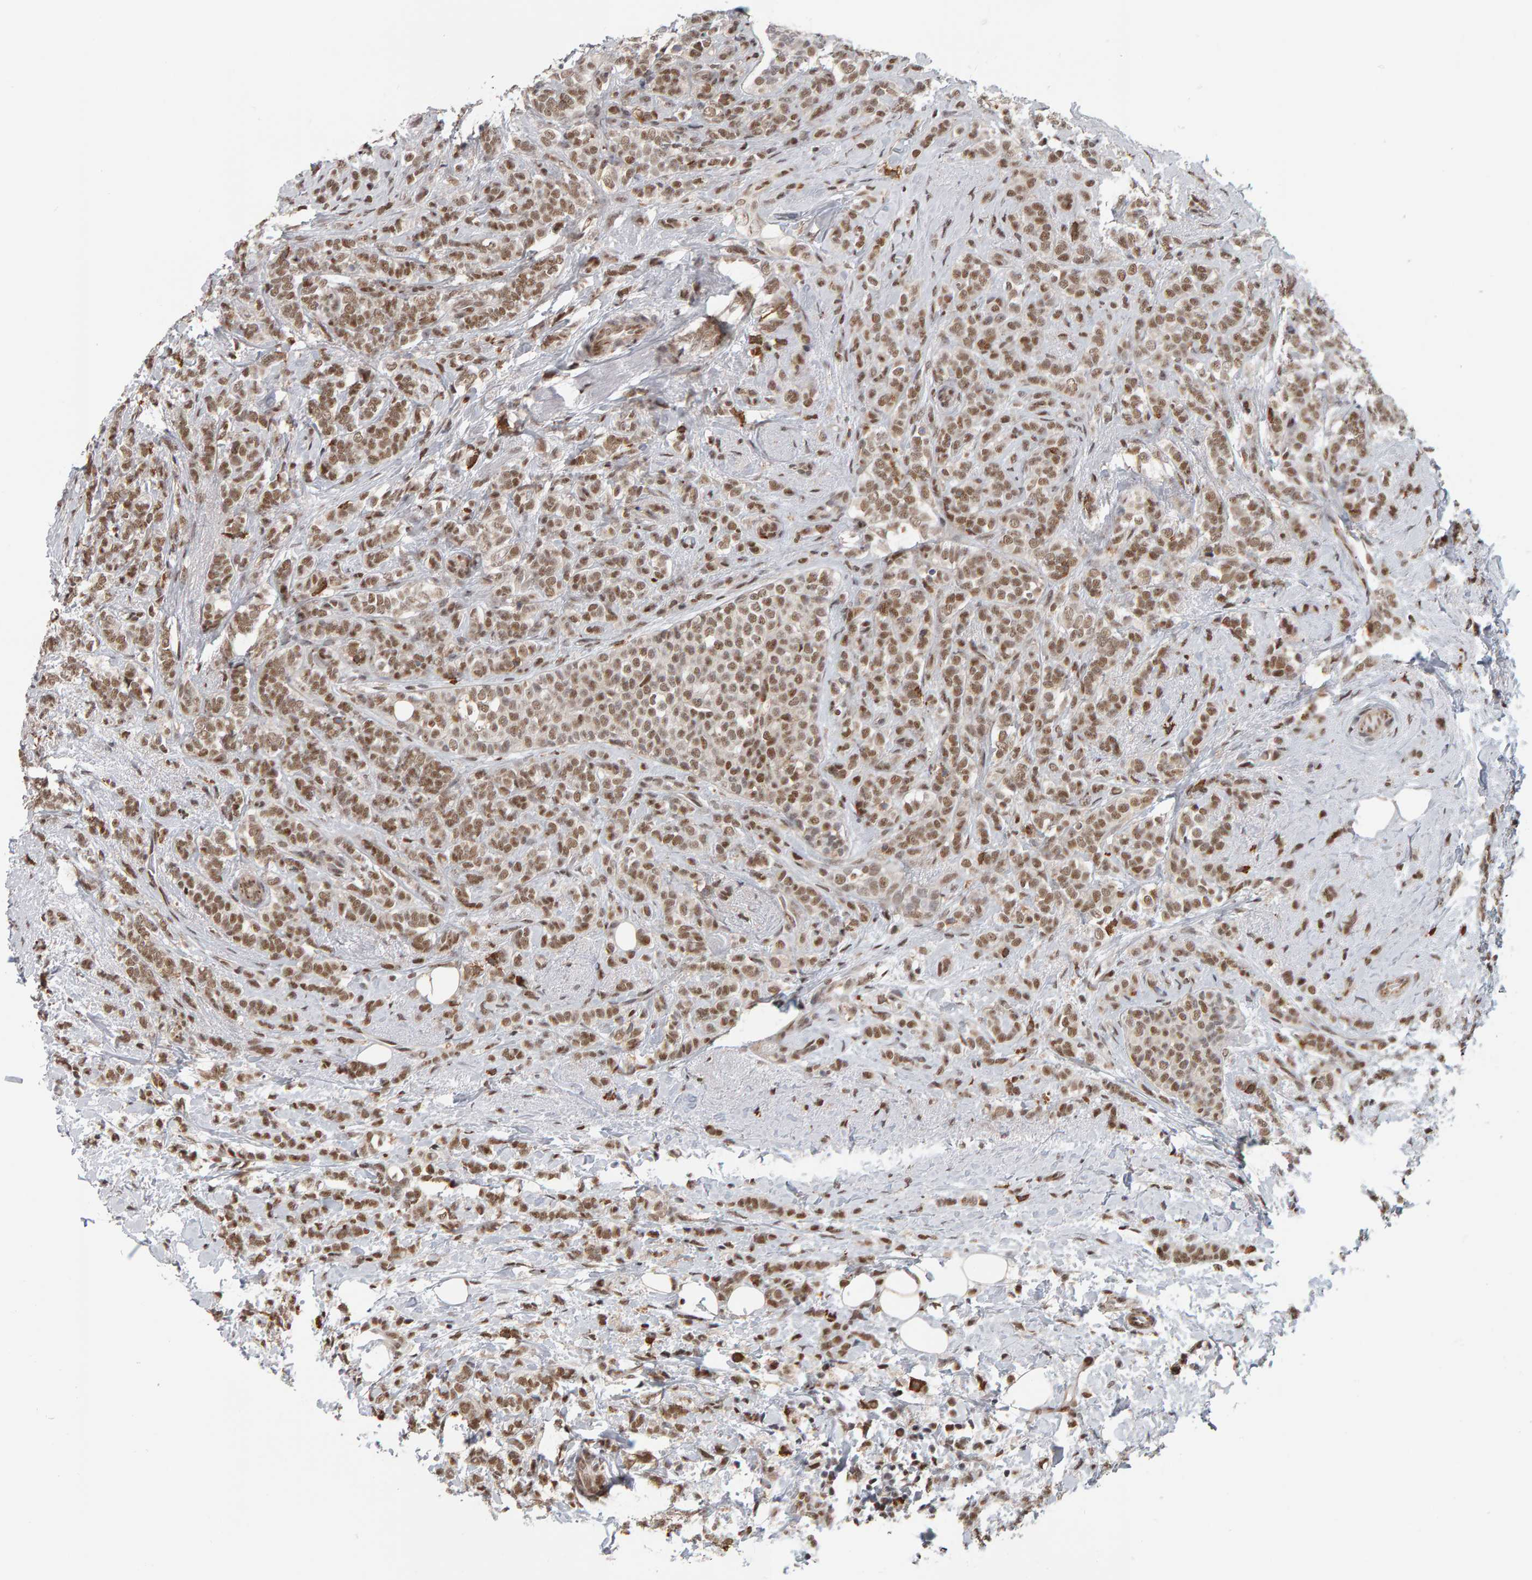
{"staining": {"intensity": "moderate", "quantity": ">75%", "location": "nuclear"}, "tissue": "breast cancer", "cell_type": "Tumor cells", "image_type": "cancer", "snomed": [{"axis": "morphology", "description": "Lobular carcinoma"}, {"axis": "topography", "description": "Breast"}], "caption": "High-power microscopy captured an IHC micrograph of breast lobular carcinoma, revealing moderate nuclear staining in approximately >75% of tumor cells. (Brightfield microscopy of DAB IHC at high magnification).", "gene": "ATF7IP", "patient": {"sex": "female", "age": 50}}